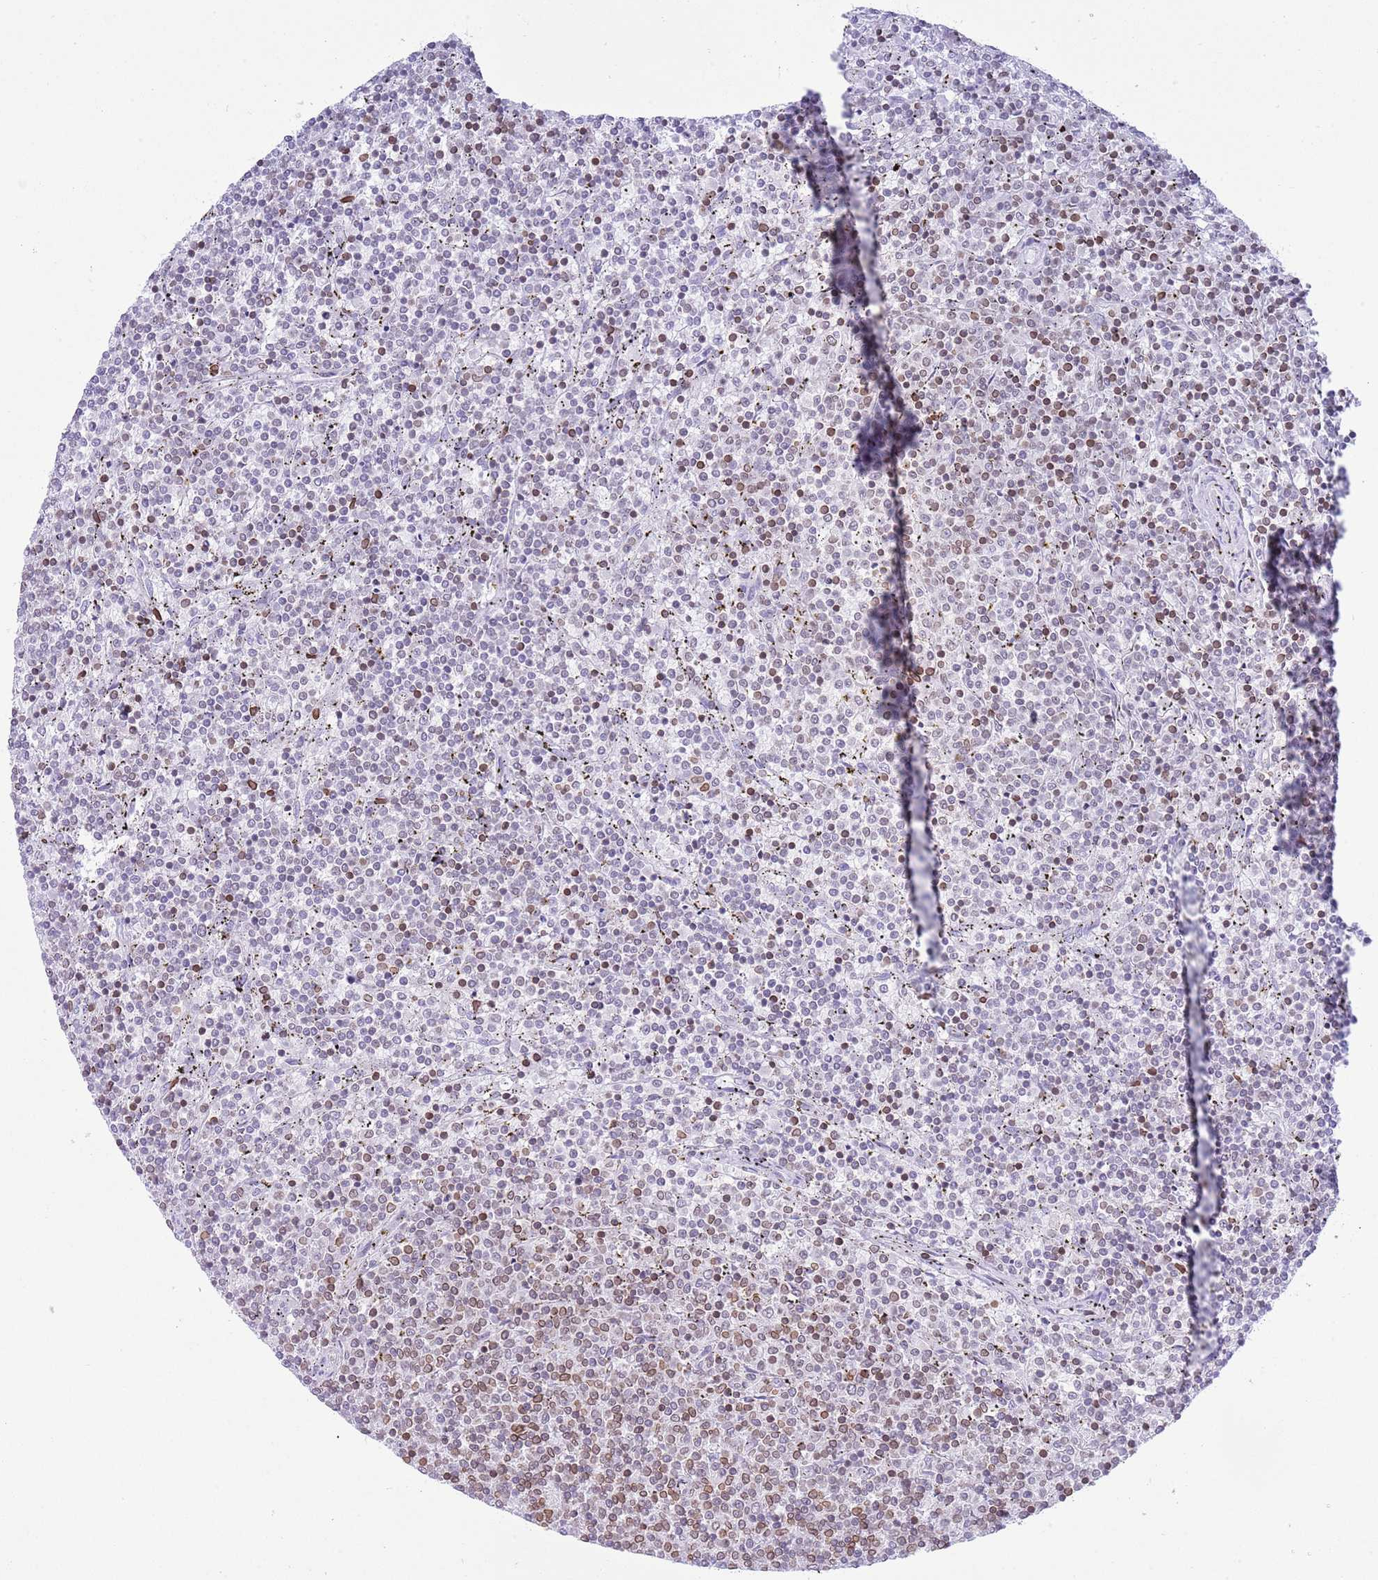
{"staining": {"intensity": "moderate", "quantity": "25%-75%", "location": "cytoplasmic/membranous,nuclear"}, "tissue": "lymphoma", "cell_type": "Tumor cells", "image_type": "cancer", "snomed": [{"axis": "morphology", "description": "Malignant lymphoma, non-Hodgkin's type, Low grade"}, {"axis": "topography", "description": "Spleen"}], "caption": "Brown immunohistochemical staining in human lymphoma displays moderate cytoplasmic/membranous and nuclear staining in about 25%-75% of tumor cells.", "gene": "LBR", "patient": {"sex": "female", "age": 50}}